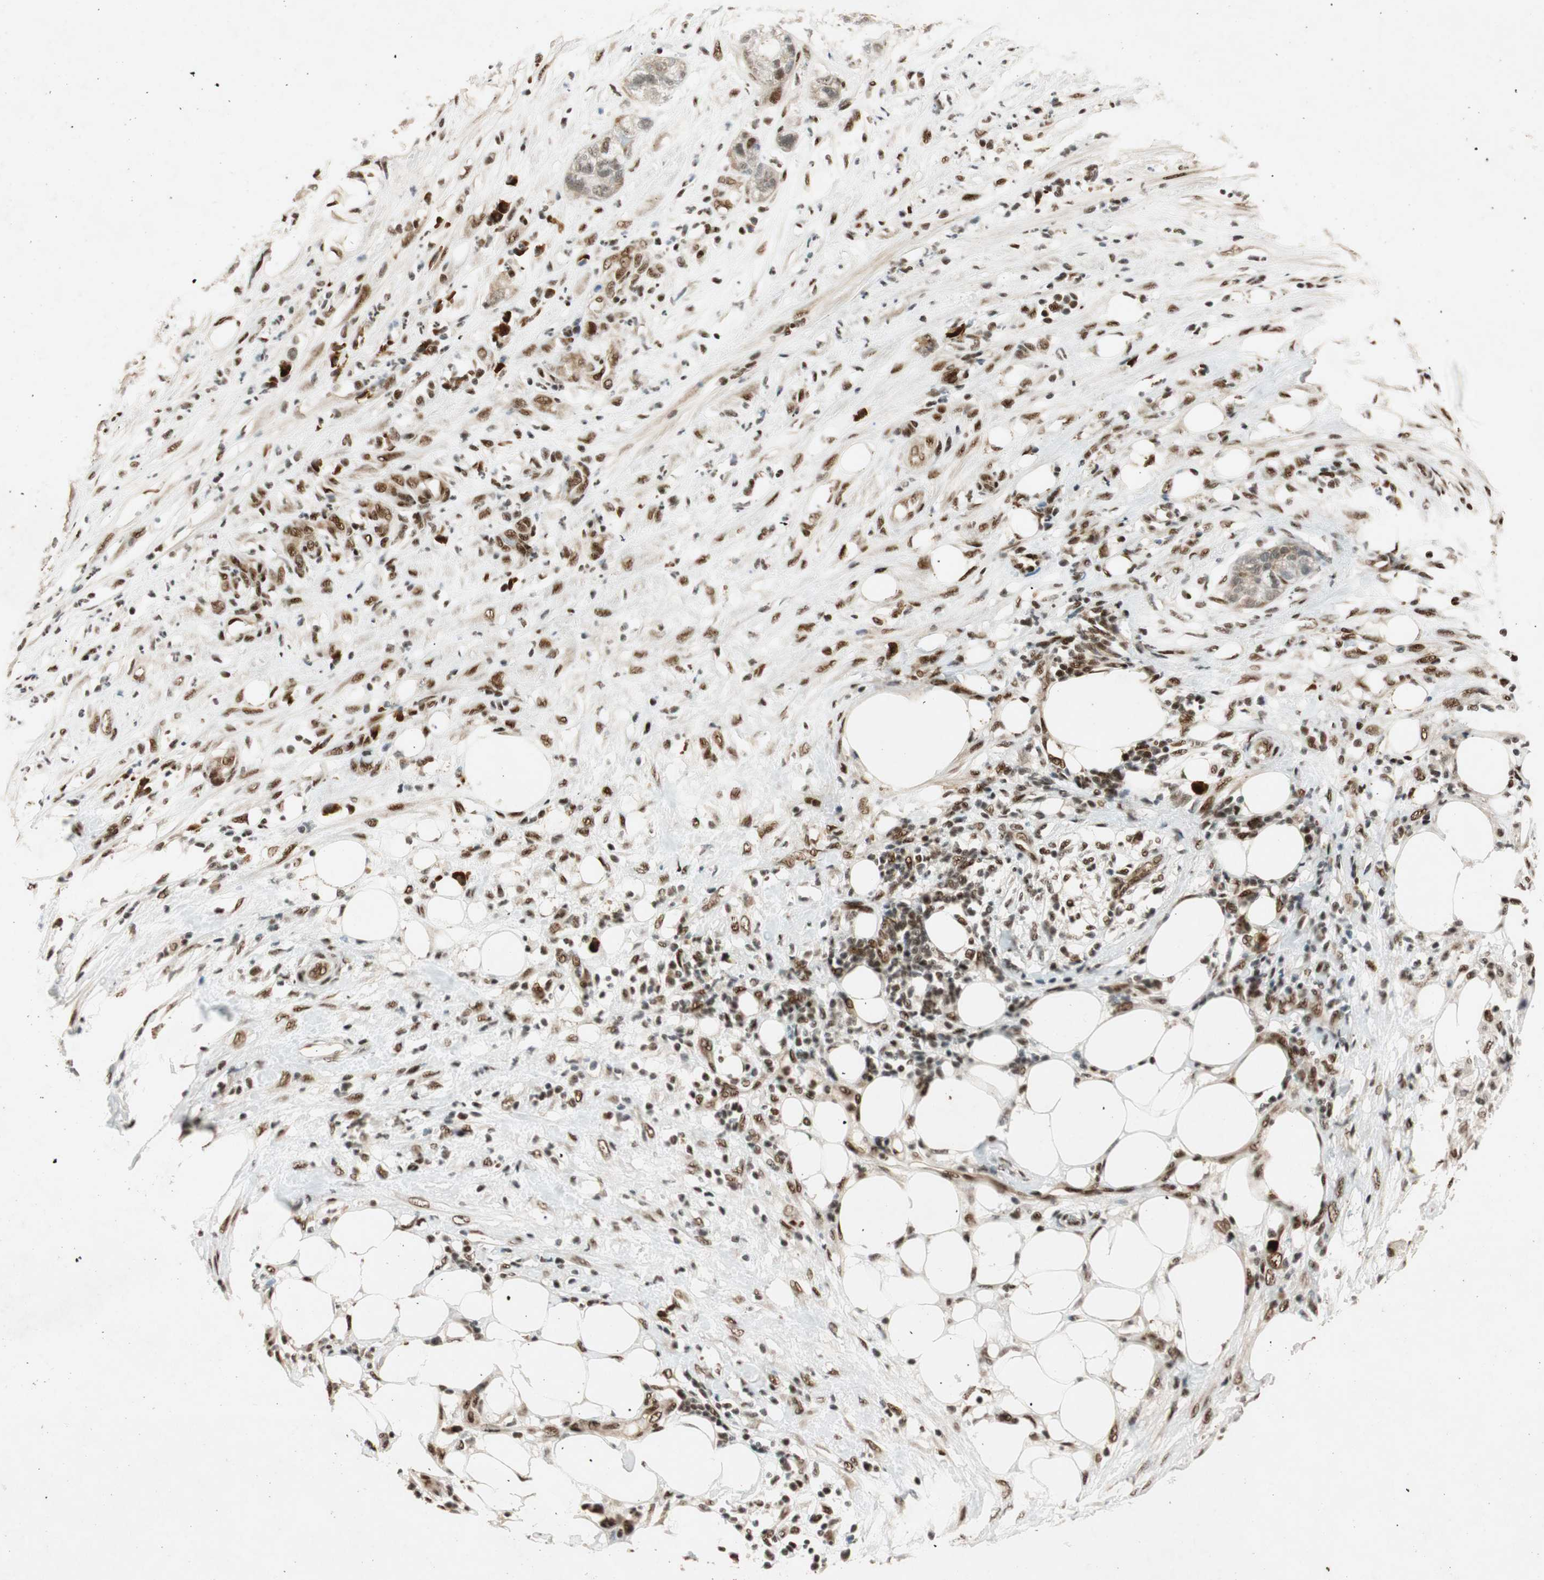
{"staining": {"intensity": "negative", "quantity": "none", "location": "none"}, "tissue": "pancreatic cancer", "cell_type": "Tumor cells", "image_type": "cancer", "snomed": [{"axis": "morphology", "description": "Adenocarcinoma, NOS"}, {"axis": "topography", "description": "Pancreas"}], "caption": "Tumor cells are negative for brown protein staining in pancreatic adenocarcinoma. (Immunohistochemistry, brightfield microscopy, high magnification).", "gene": "NCBP3", "patient": {"sex": "female", "age": 78}}